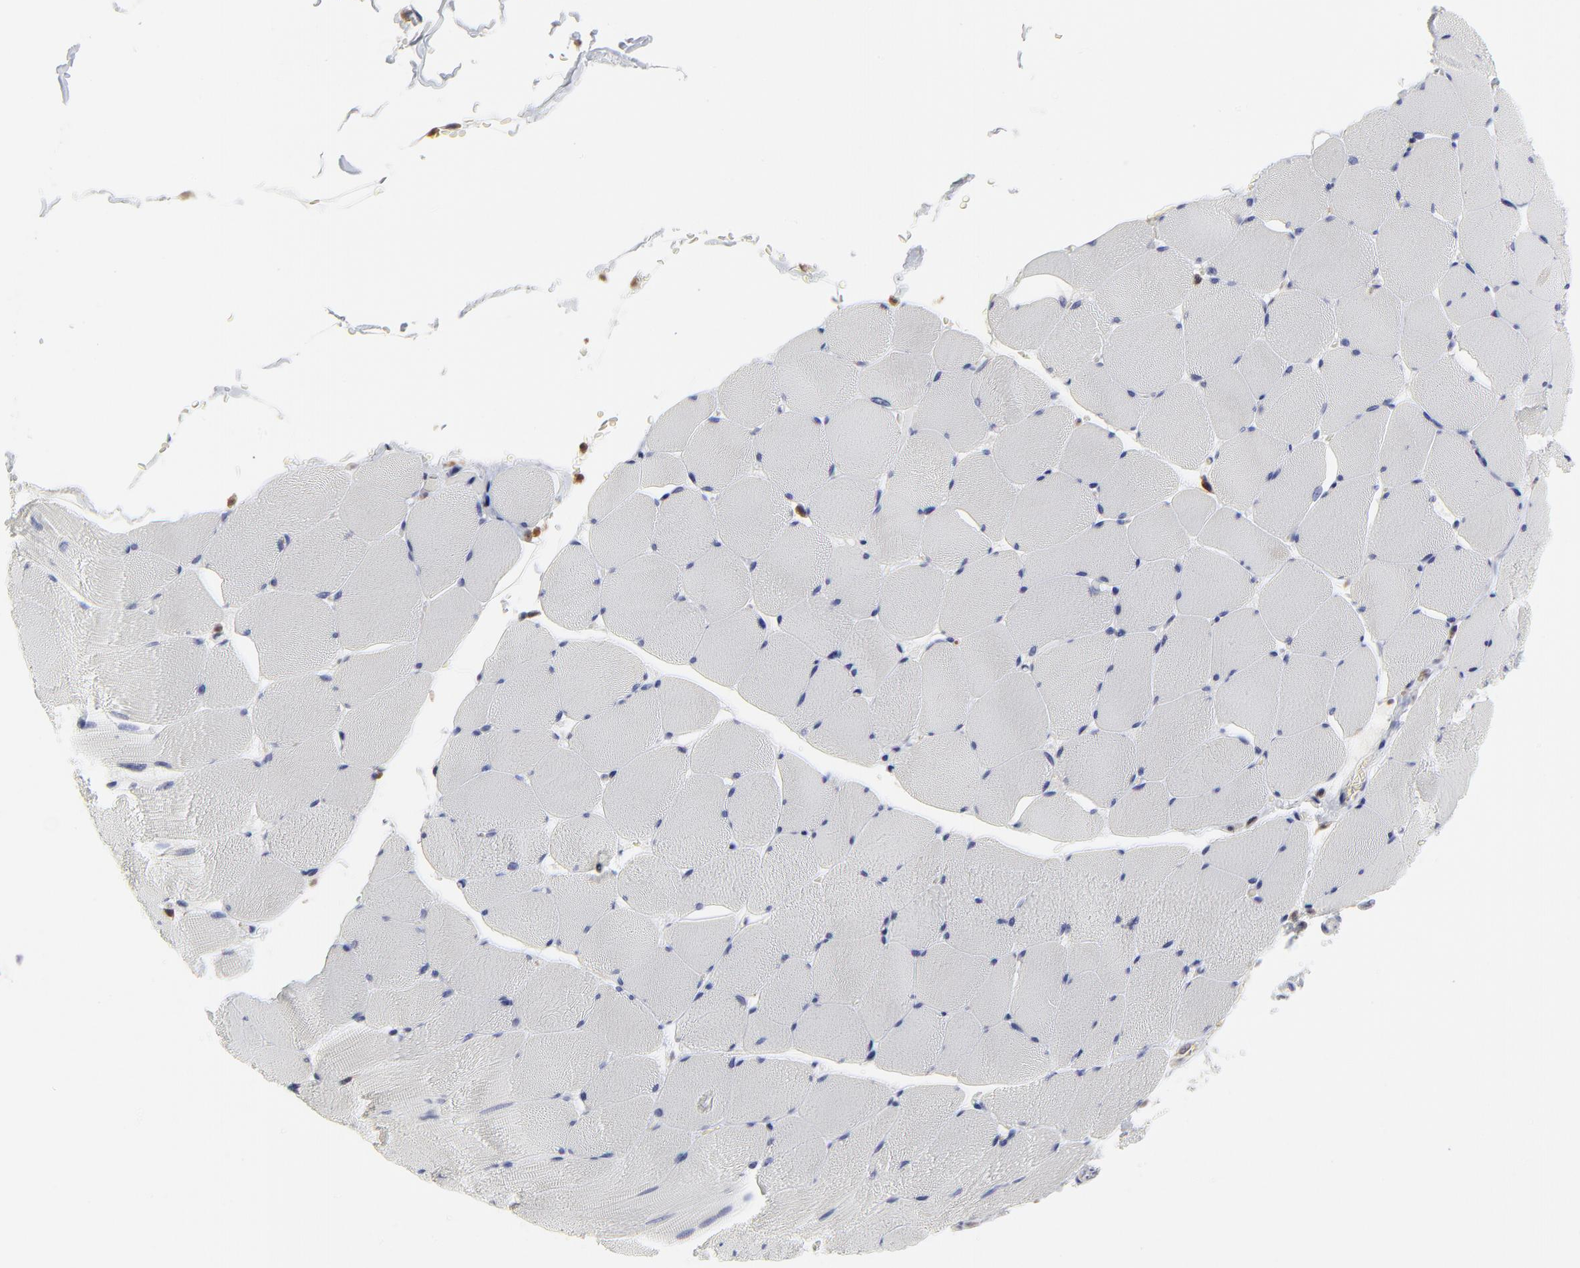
{"staining": {"intensity": "negative", "quantity": "none", "location": "none"}, "tissue": "skeletal muscle", "cell_type": "Myocytes", "image_type": "normal", "snomed": [{"axis": "morphology", "description": "Normal tissue, NOS"}, {"axis": "topography", "description": "Skeletal muscle"}], "caption": "An immunohistochemistry image of normal skeletal muscle is shown. There is no staining in myocytes of skeletal muscle. (Brightfield microscopy of DAB (3,3'-diaminobenzidine) immunohistochemistry (IHC) at high magnification).", "gene": "CASP3", "patient": {"sex": "male", "age": 62}}